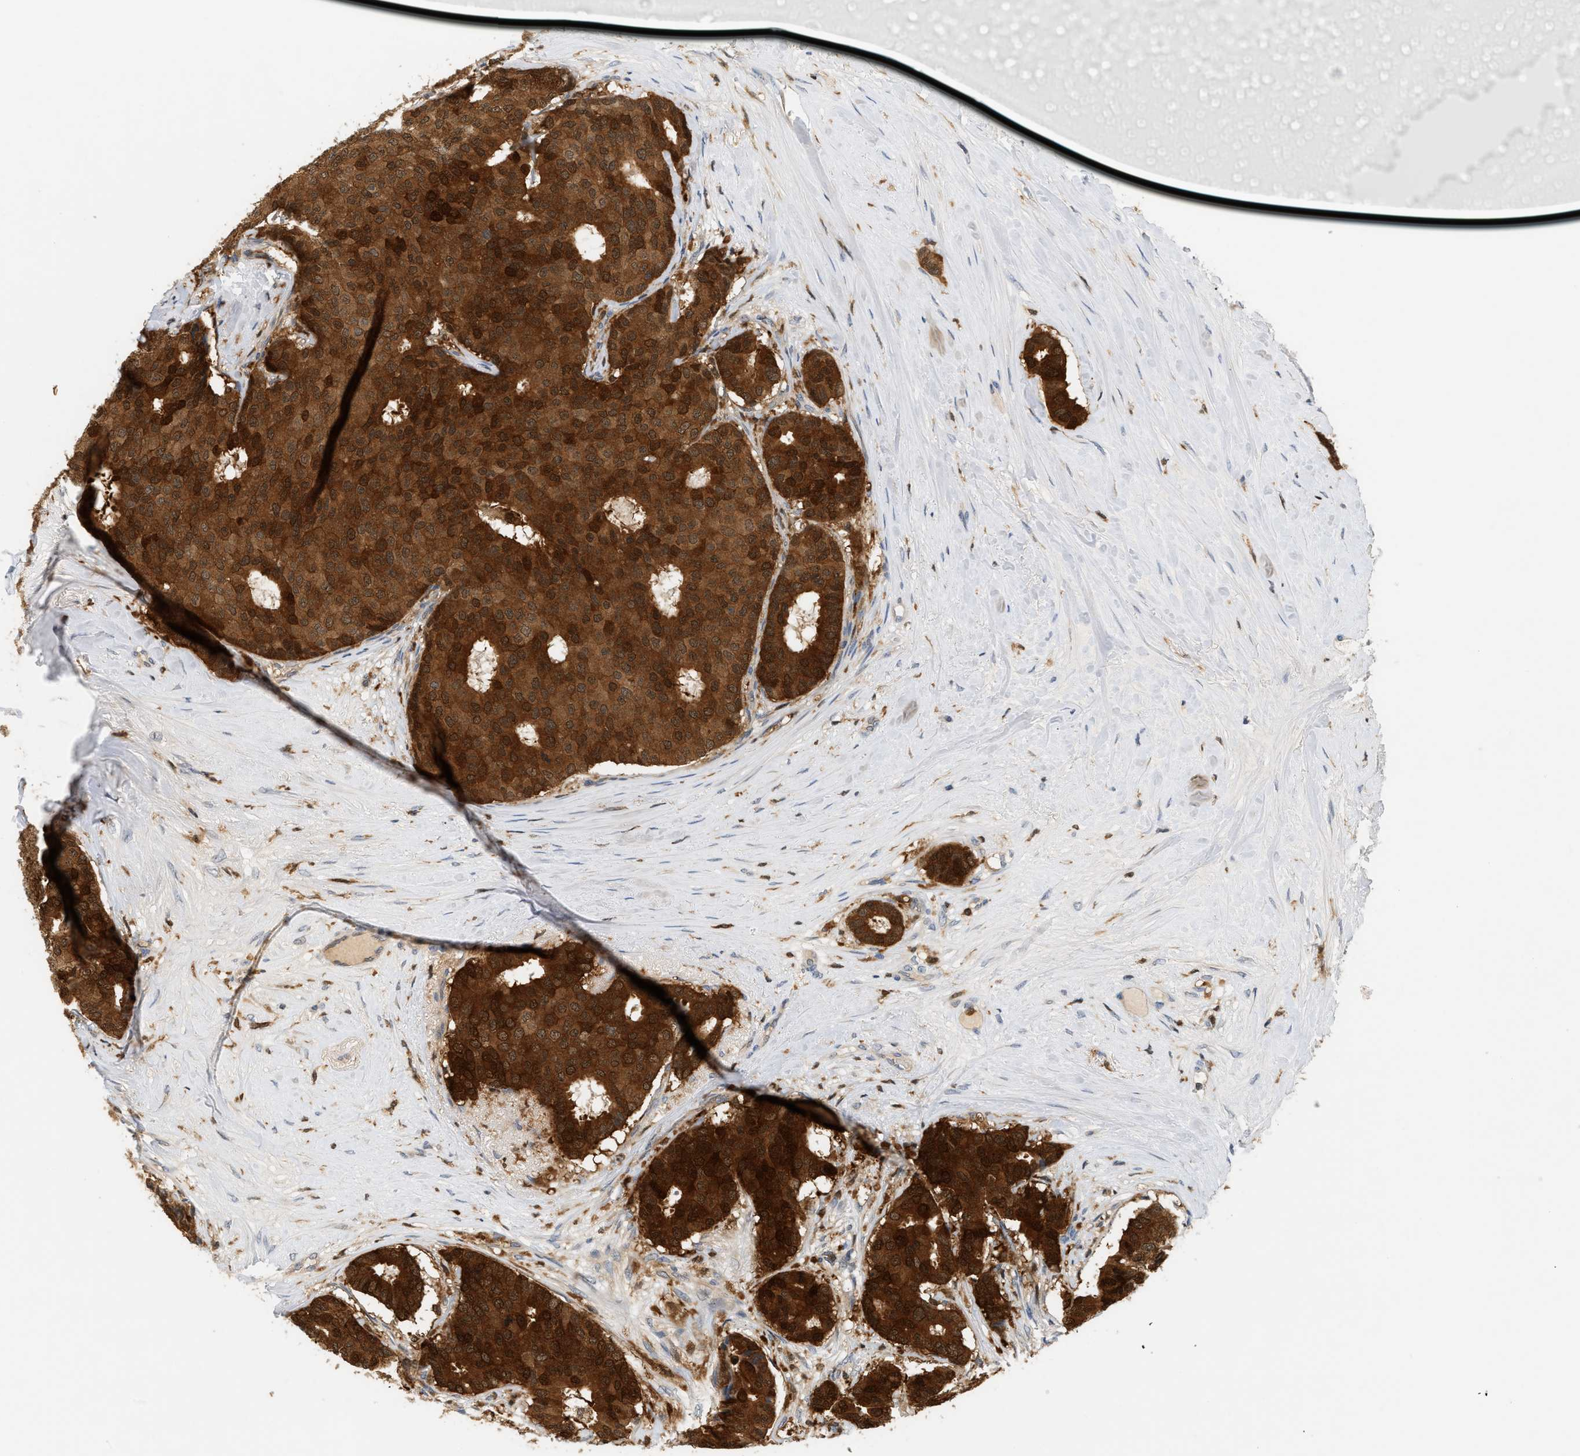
{"staining": {"intensity": "strong", "quantity": ">75%", "location": "cytoplasmic/membranous"}, "tissue": "breast cancer", "cell_type": "Tumor cells", "image_type": "cancer", "snomed": [{"axis": "morphology", "description": "Duct carcinoma"}, {"axis": "topography", "description": "Breast"}], "caption": "Approximately >75% of tumor cells in human breast cancer exhibit strong cytoplasmic/membranous protein positivity as visualized by brown immunohistochemical staining.", "gene": "PYCARD", "patient": {"sex": "female", "age": 75}}